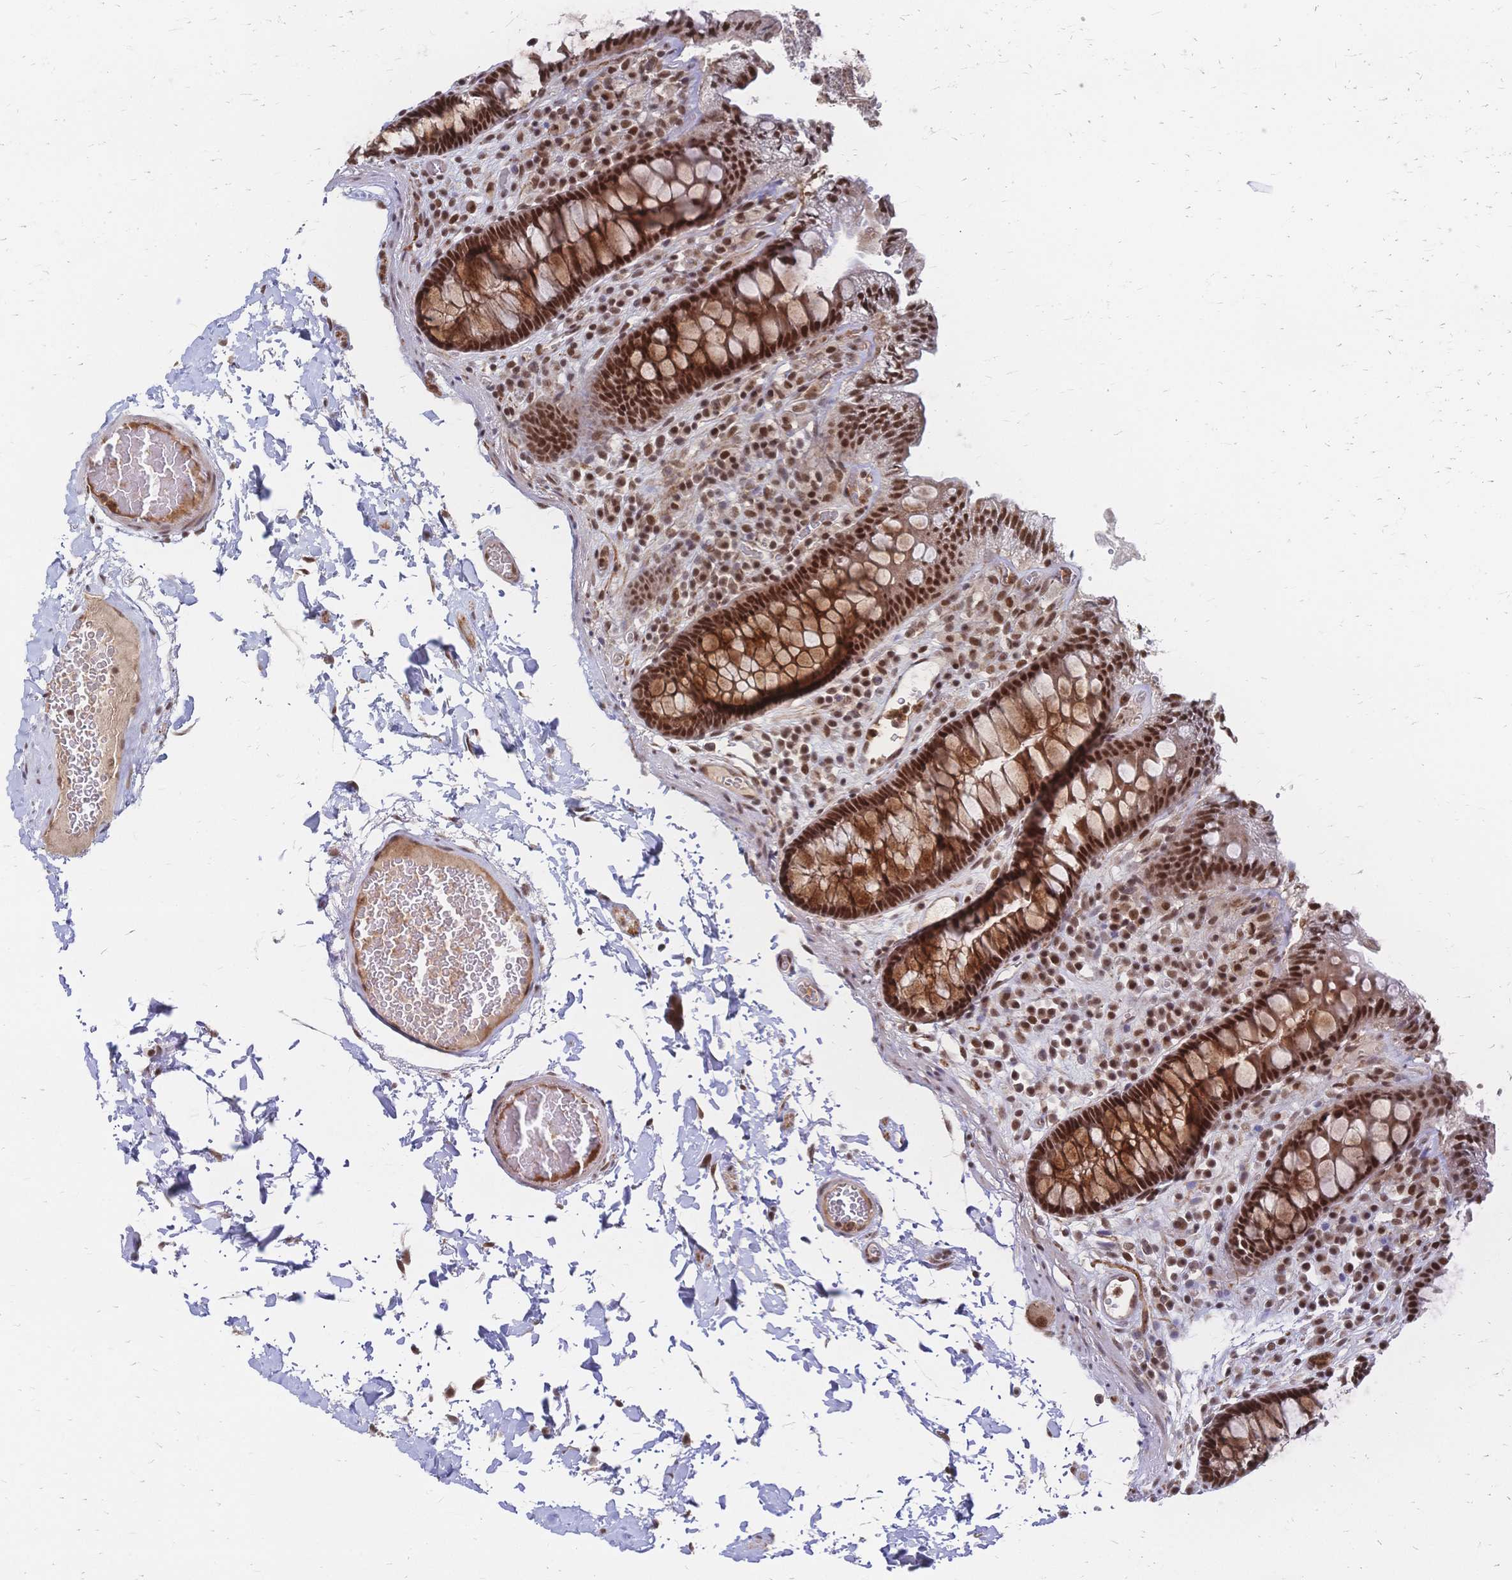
{"staining": {"intensity": "moderate", "quantity": ">75%", "location": "nuclear"}, "tissue": "colon", "cell_type": "Endothelial cells", "image_type": "normal", "snomed": [{"axis": "morphology", "description": "Normal tissue, NOS"}, {"axis": "topography", "description": "Colon"}, {"axis": "topography", "description": "Peripheral nerve tissue"}], "caption": "IHC micrograph of normal human colon stained for a protein (brown), which shows medium levels of moderate nuclear staining in about >75% of endothelial cells.", "gene": "NELFA", "patient": {"sex": "male", "age": 84}}